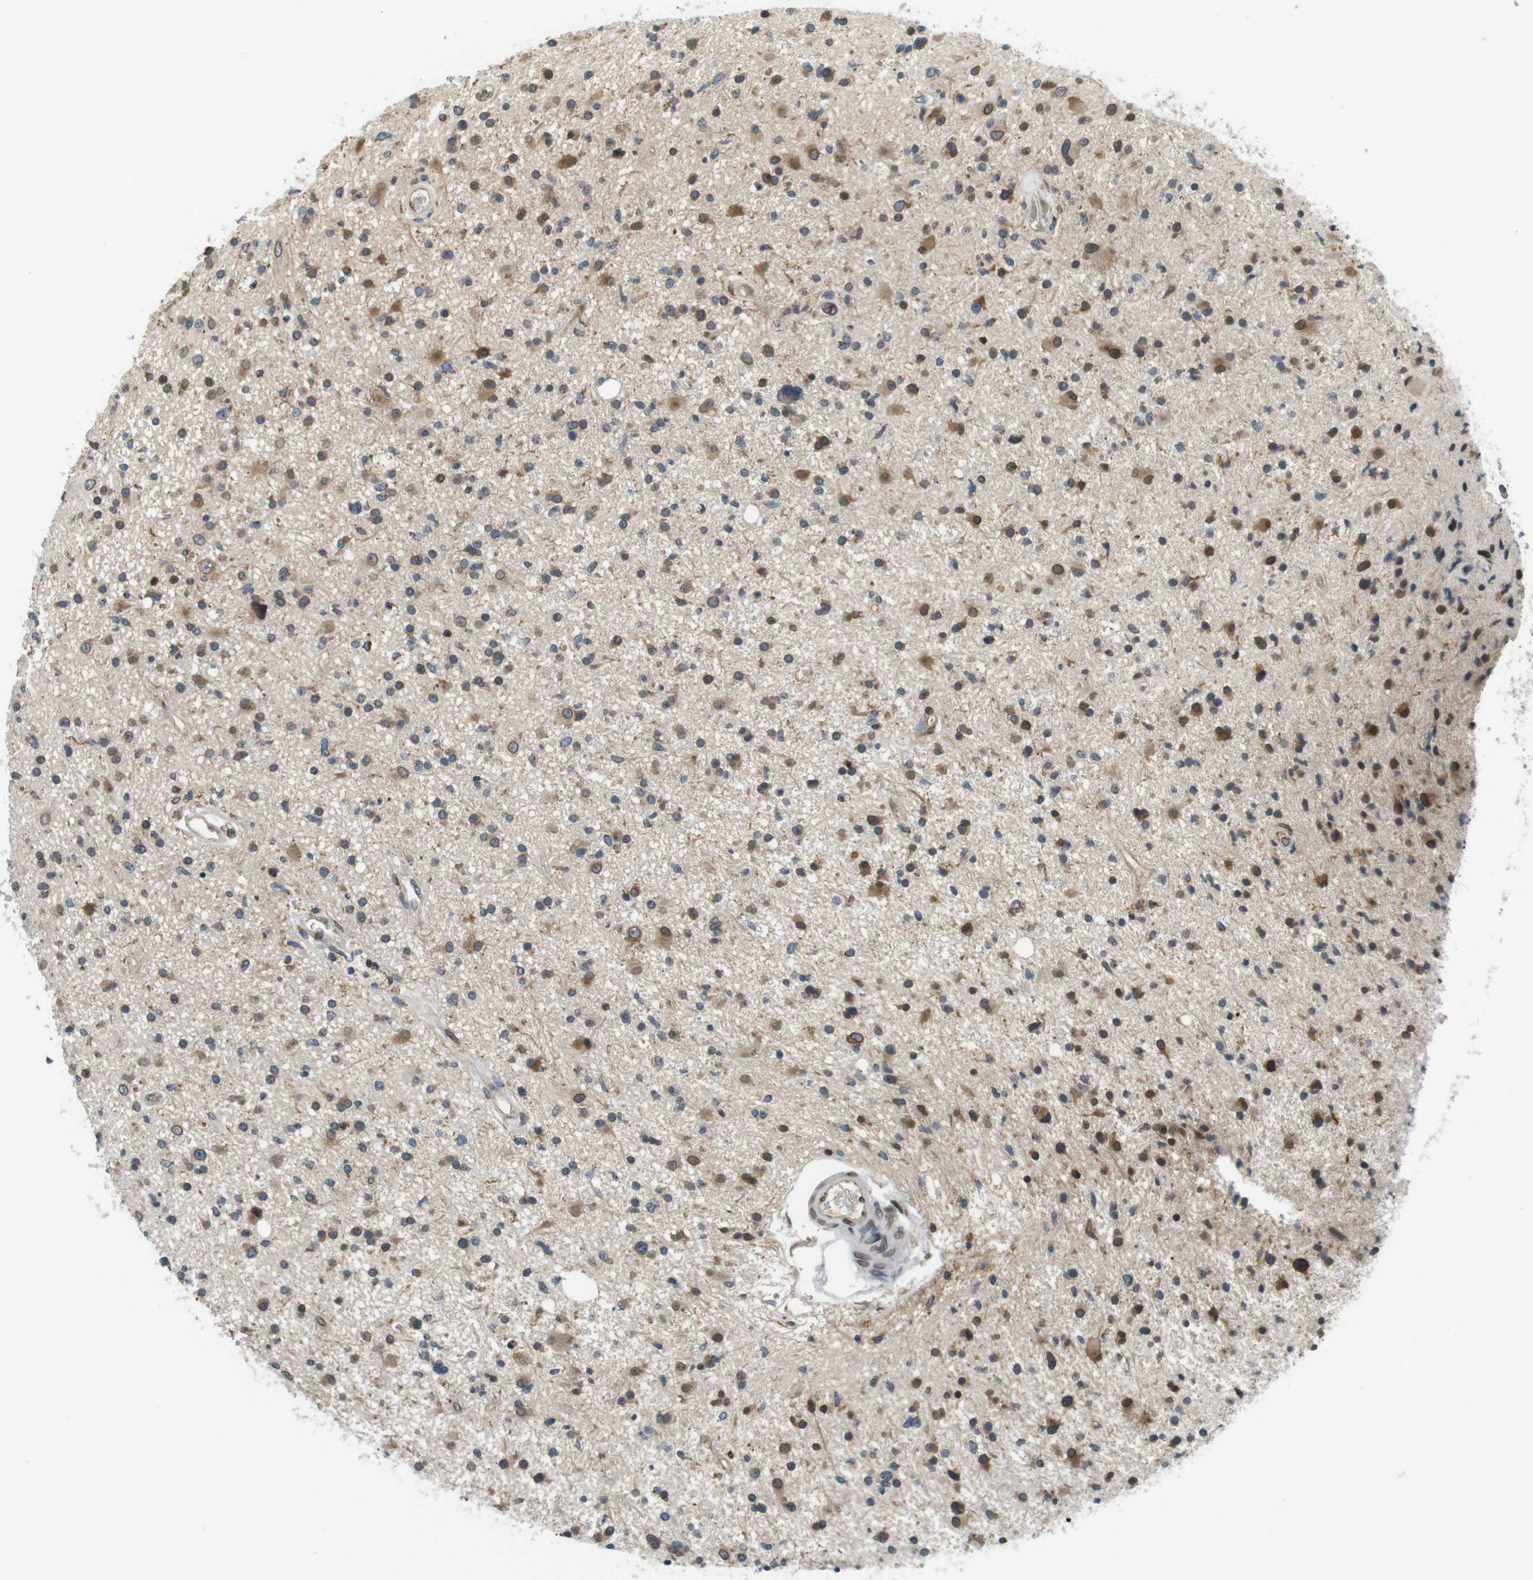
{"staining": {"intensity": "moderate", "quantity": "25%-75%", "location": "cytoplasmic/membranous,nuclear"}, "tissue": "glioma", "cell_type": "Tumor cells", "image_type": "cancer", "snomed": [{"axis": "morphology", "description": "Glioma, malignant, High grade"}, {"axis": "topography", "description": "Brain"}], "caption": "There is medium levels of moderate cytoplasmic/membranous and nuclear staining in tumor cells of glioma, as demonstrated by immunohistochemical staining (brown color).", "gene": "TMX4", "patient": {"sex": "male", "age": 33}}